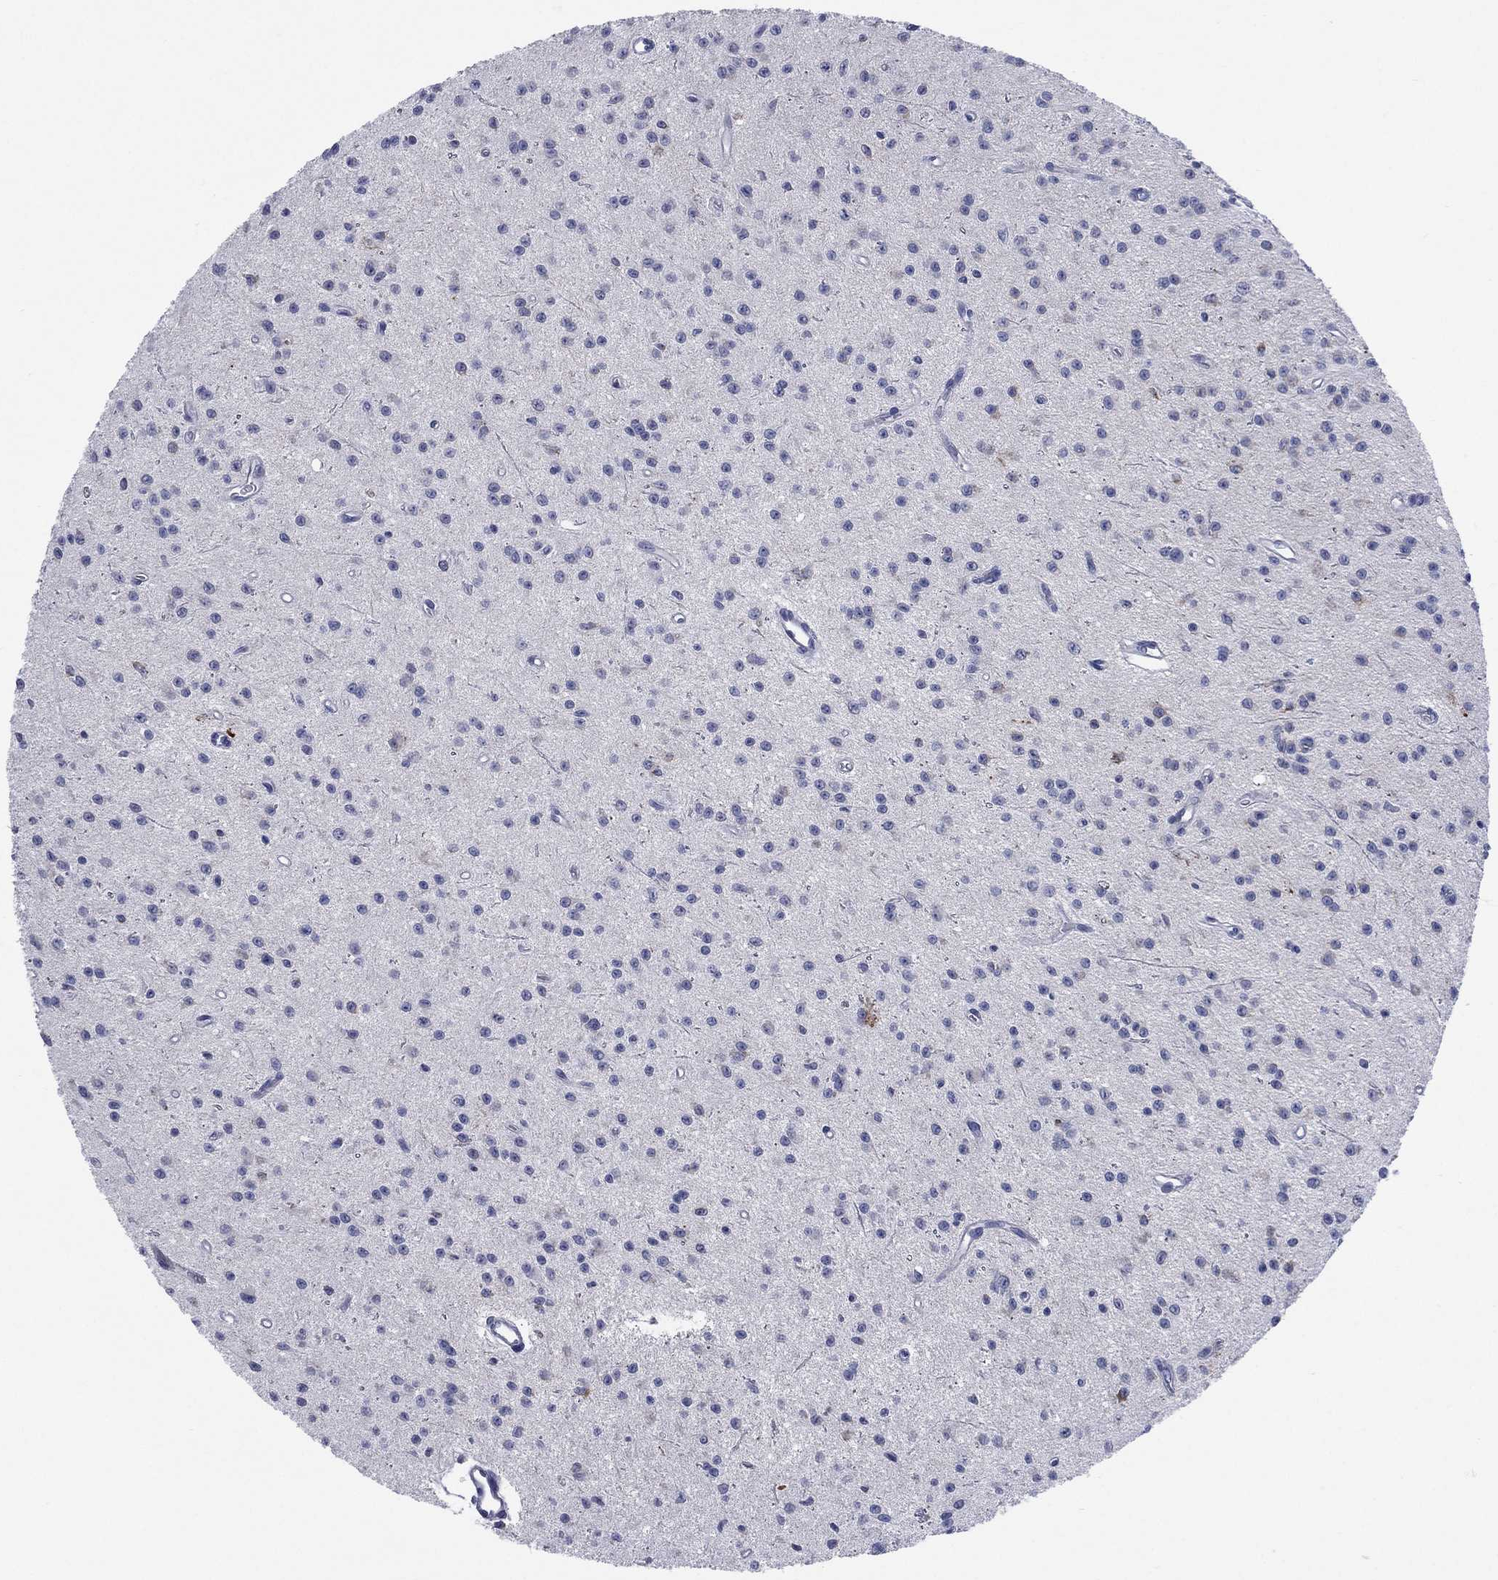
{"staining": {"intensity": "negative", "quantity": "none", "location": "none"}, "tissue": "glioma", "cell_type": "Tumor cells", "image_type": "cancer", "snomed": [{"axis": "morphology", "description": "Glioma, malignant, Low grade"}, {"axis": "topography", "description": "Brain"}], "caption": "IHC image of malignant low-grade glioma stained for a protein (brown), which exhibits no positivity in tumor cells. (Stains: DAB (3,3'-diaminobenzidine) immunohistochemistry (IHC) with hematoxylin counter stain, Microscopy: brightfield microscopy at high magnification).", "gene": "AKAP3", "patient": {"sex": "female", "age": 45}}